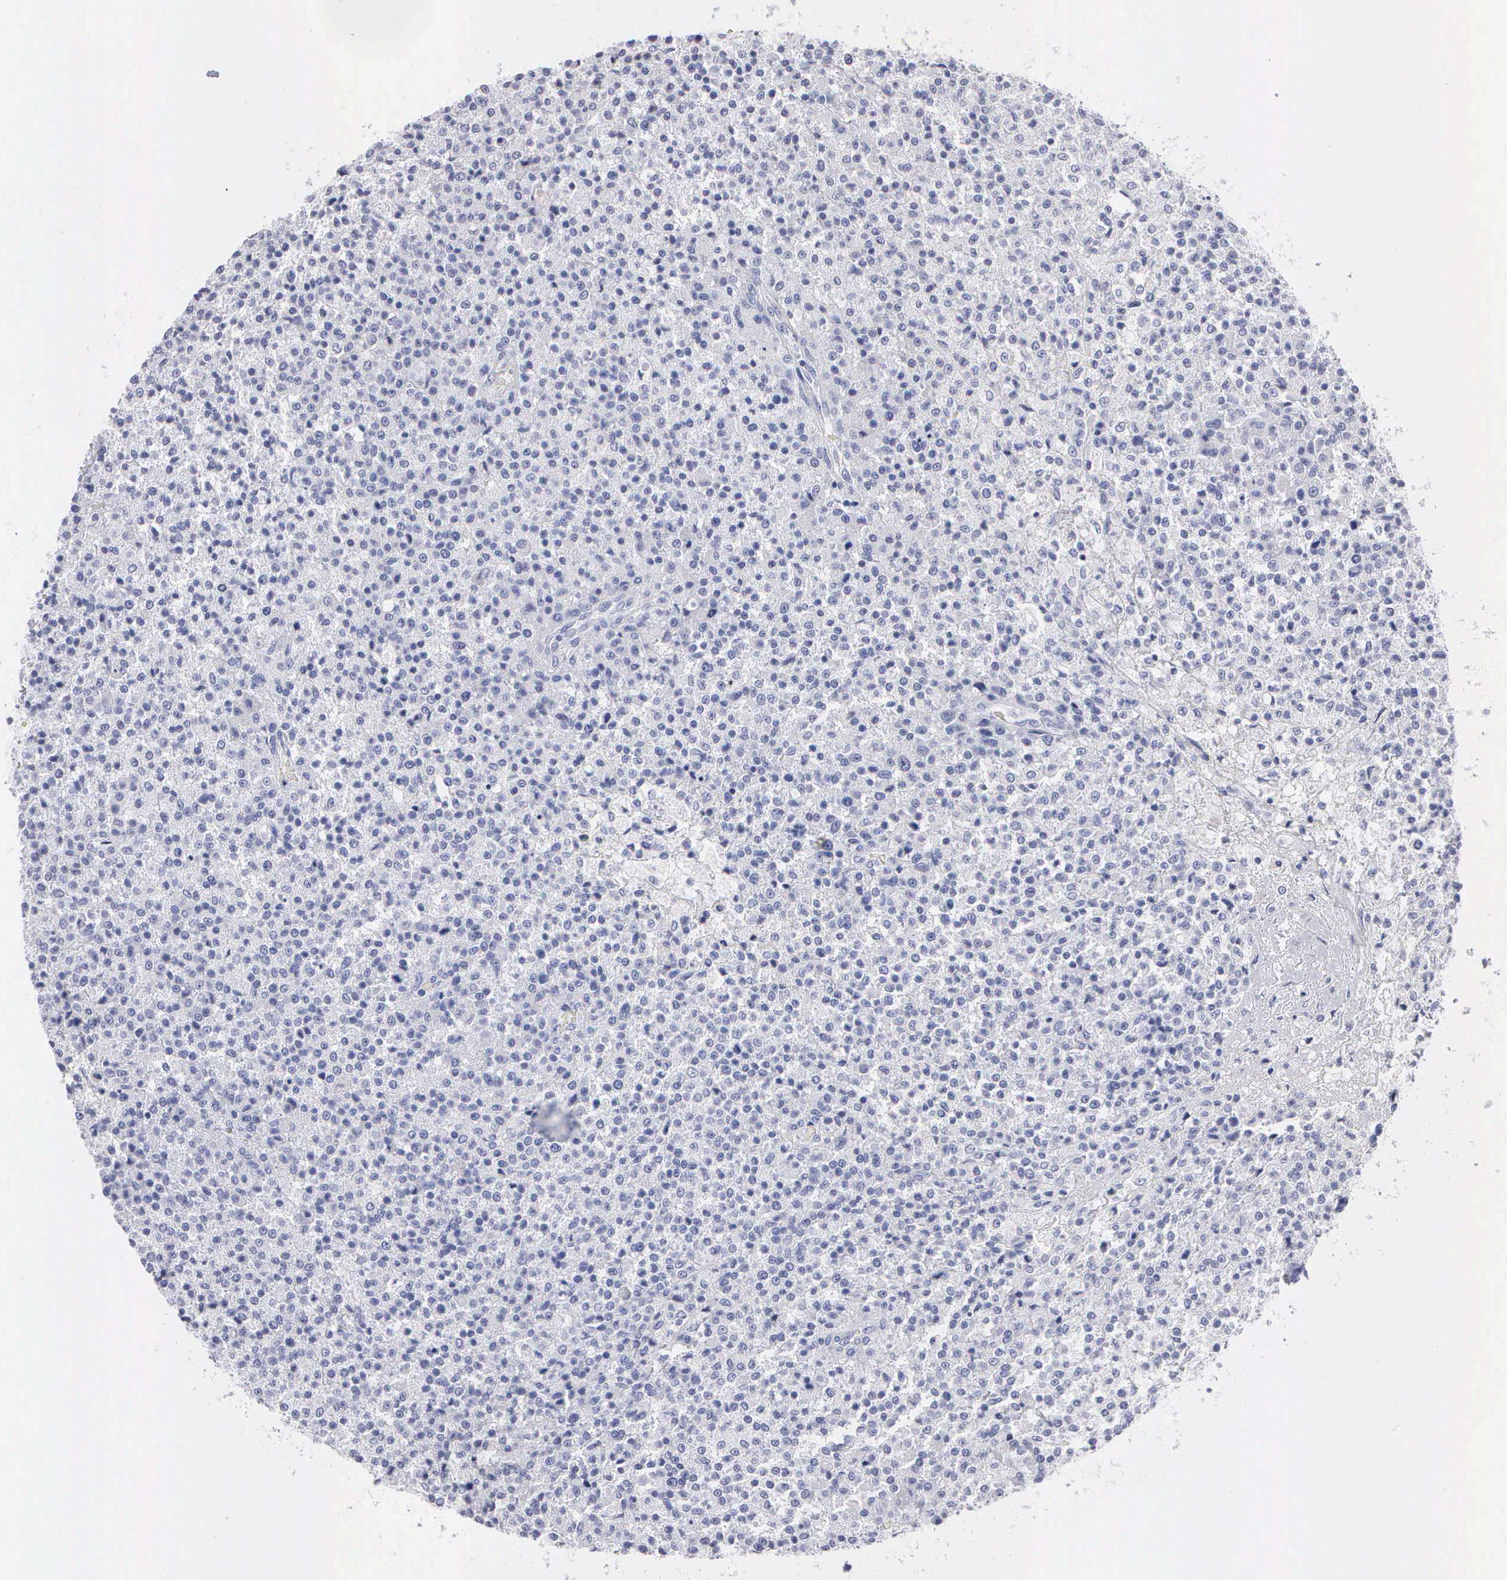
{"staining": {"intensity": "negative", "quantity": "none", "location": "none"}, "tissue": "testis cancer", "cell_type": "Tumor cells", "image_type": "cancer", "snomed": [{"axis": "morphology", "description": "Seminoma, NOS"}, {"axis": "topography", "description": "Testis"}], "caption": "An IHC histopathology image of seminoma (testis) is shown. There is no staining in tumor cells of seminoma (testis).", "gene": "CYP19A1", "patient": {"sex": "male", "age": 59}}